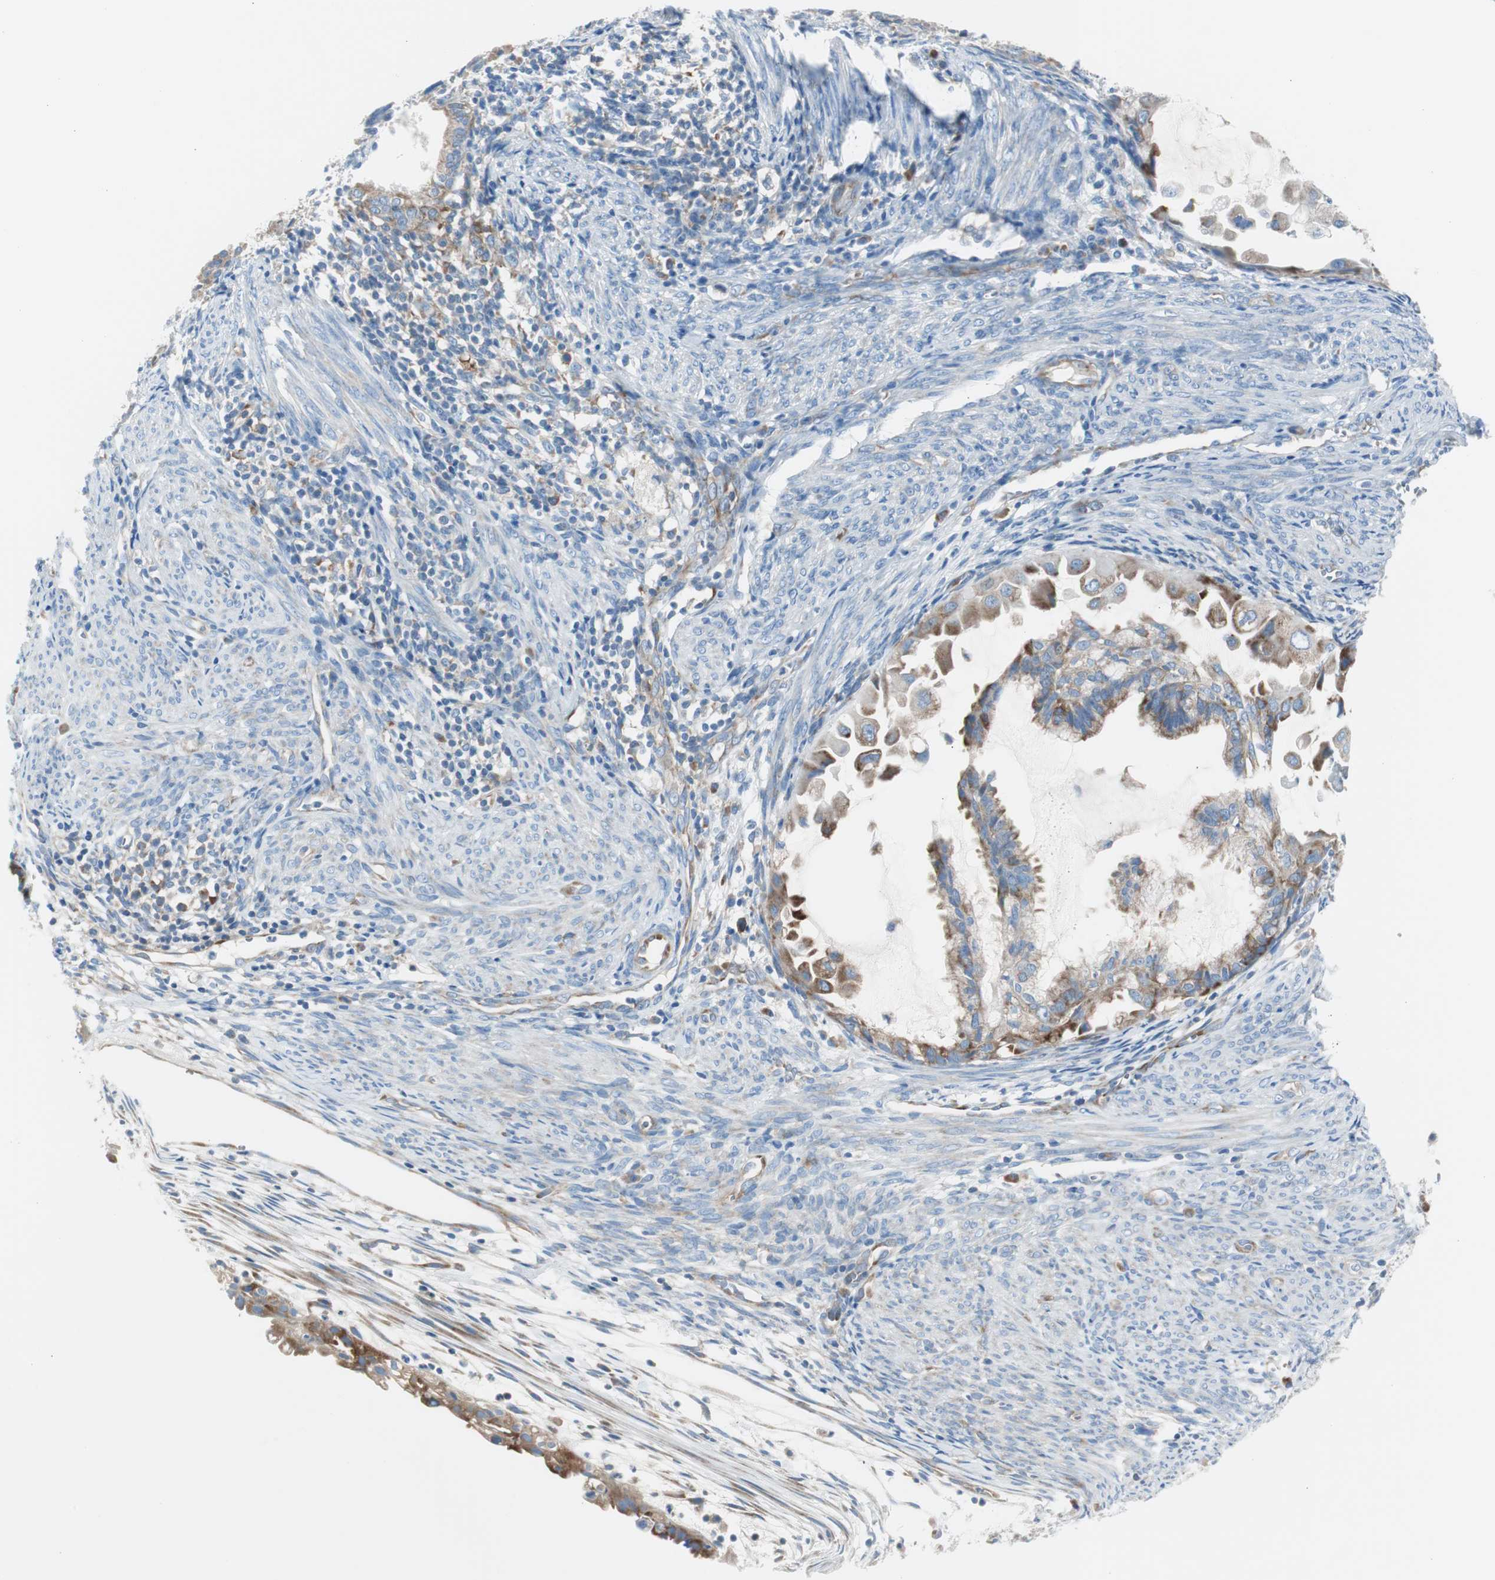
{"staining": {"intensity": "moderate", "quantity": ">75%", "location": "cytoplasmic/membranous"}, "tissue": "cervical cancer", "cell_type": "Tumor cells", "image_type": "cancer", "snomed": [{"axis": "morphology", "description": "Normal tissue, NOS"}, {"axis": "morphology", "description": "Adenocarcinoma, NOS"}, {"axis": "topography", "description": "Cervix"}, {"axis": "topography", "description": "Endometrium"}], "caption": "IHC staining of adenocarcinoma (cervical), which exhibits medium levels of moderate cytoplasmic/membranous positivity in about >75% of tumor cells indicating moderate cytoplasmic/membranous protein expression. The staining was performed using DAB (3,3'-diaminobenzidine) (brown) for protein detection and nuclei were counterstained in hematoxylin (blue).", "gene": "RPS12", "patient": {"sex": "female", "age": 86}}